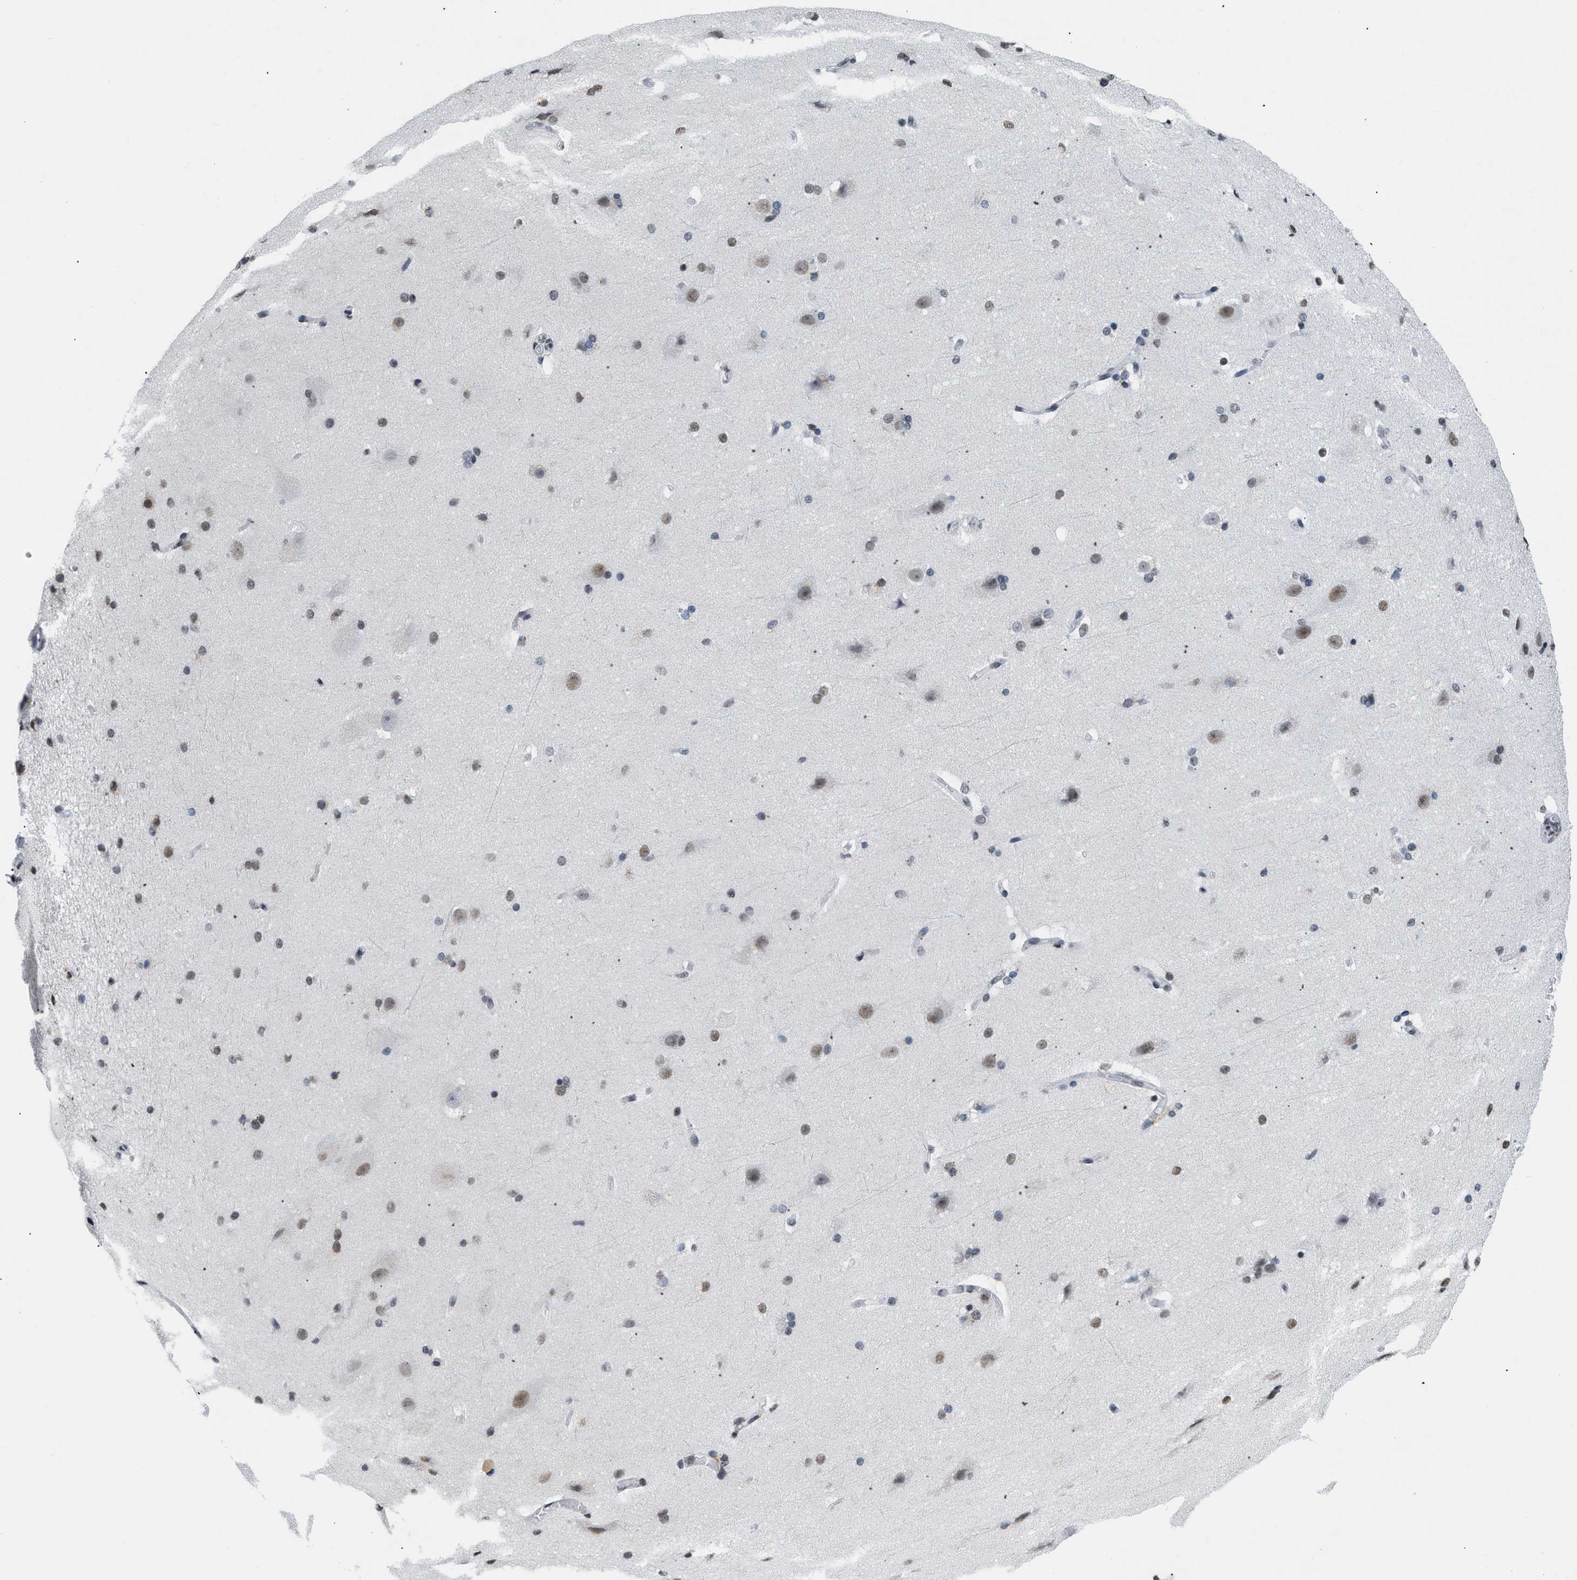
{"staining": {"intensity": "negative", "quantity": "none", "location": "none"}, "tissue": "cerebral cortex", "cell_type": "Endothelial cells", "image_type": "normal", "snomed": [{"axis": "morphology", "description": "Normal tissue, NOS"}, {"axis": "topography", "description": "Cerebral cortex"}, {"axis": "topography", "description": "Hippocampus"}], "caption": "Immunohistochemical staining of normal cerebral cortex displays no significant staining in endothelial cells.", "gene": "RAF1", "patient": {"sex": "female", "age": 19}}